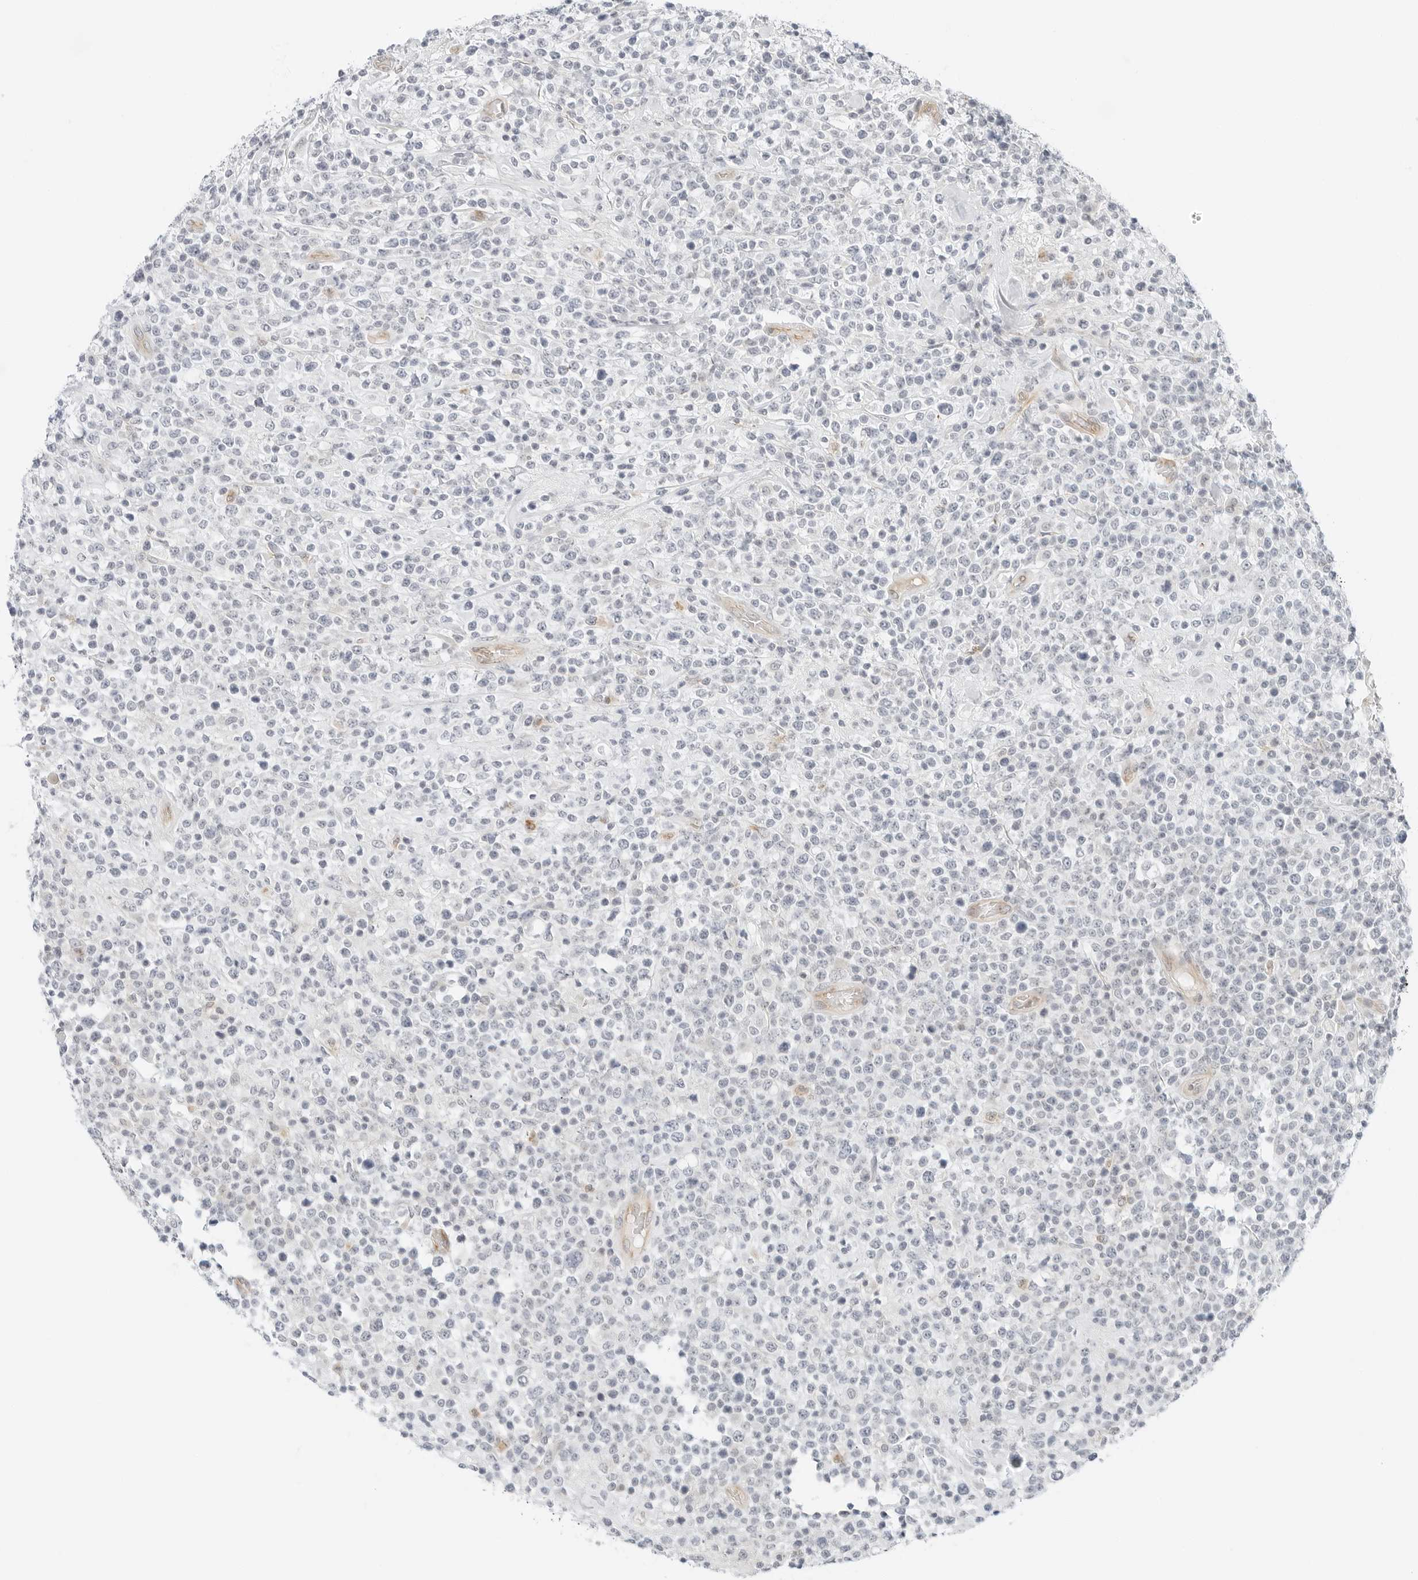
{"staining": {"intensity": "negative", "quantity": "none", "location": "none"}, "tissue": "lymphoma", "cell_type": "Tumor cells", "image_type": "cancer", "snomed": [{"axis": "morphology", "description": "Malignant lymphoma, non-Hodgkin's type, High grade"}, {"axis": "topography", "description": "Colon"}], "caption": "A high-resolution photomicrograph shows IHC staining of malignant lymphoma, non-Hodgkin's type (high-grade), which shows no significant positivity in tumor cells.", "gene": "IQCC", "patient": {"sex": "female", "age": 53}}